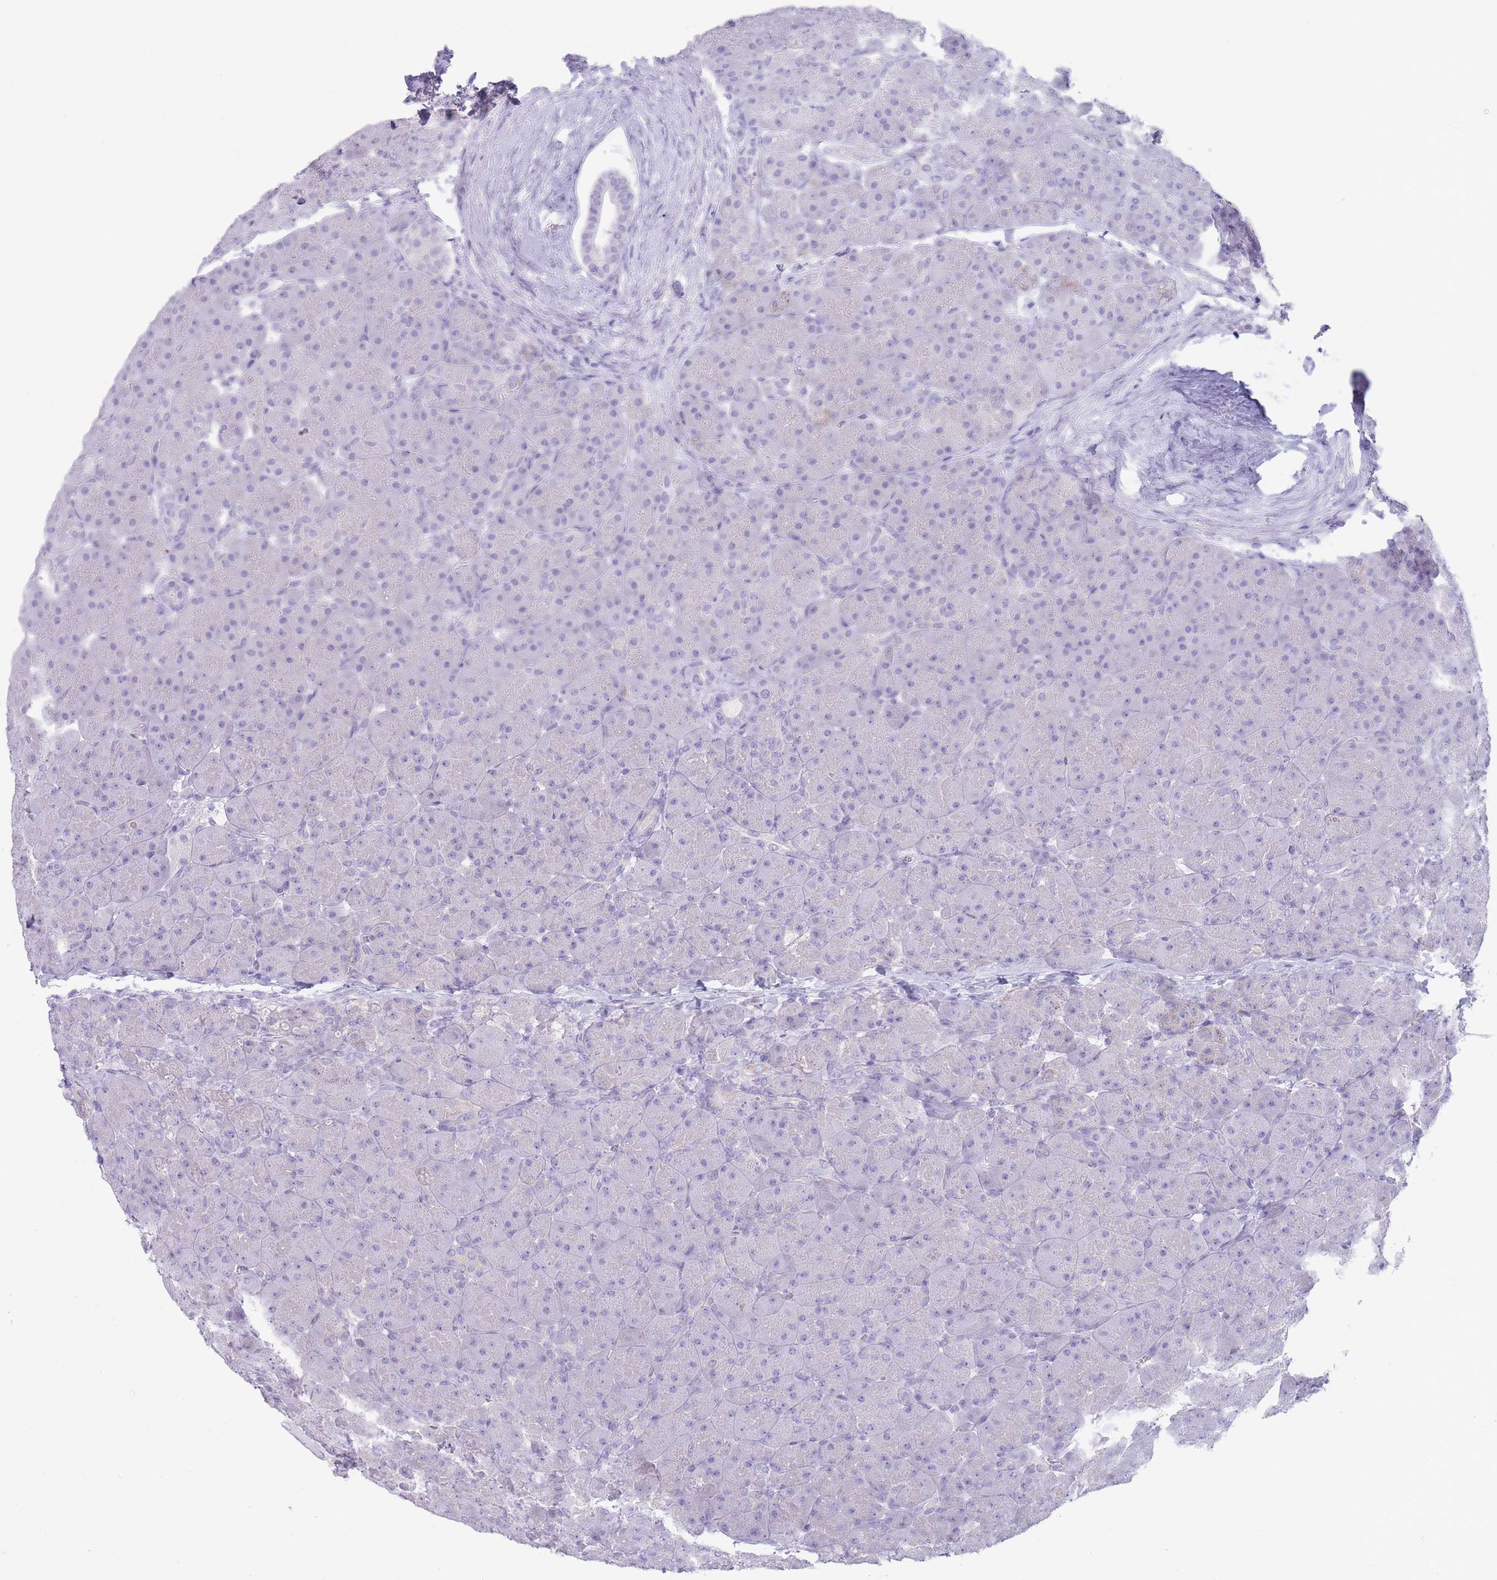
{"staining": {"intensity": "negative", "quantity": "none", "location": "none"}, "tissue": "pancreas", "cell_type": "Exocrine glandular cells", "image_type": "normal", "snomed": [{"axis": "morphology", "description": "Normal tissue, NOS"}, {"axis": "topography", "description": "Pancreas"}], "caption": "This is an immunohistochemistry (IHC) histopathology image of normal pancreas. There is no positivity in exocrine glandular cells.", "gene": "GPR12", "patient": {"sex": "male", "age": 66}}